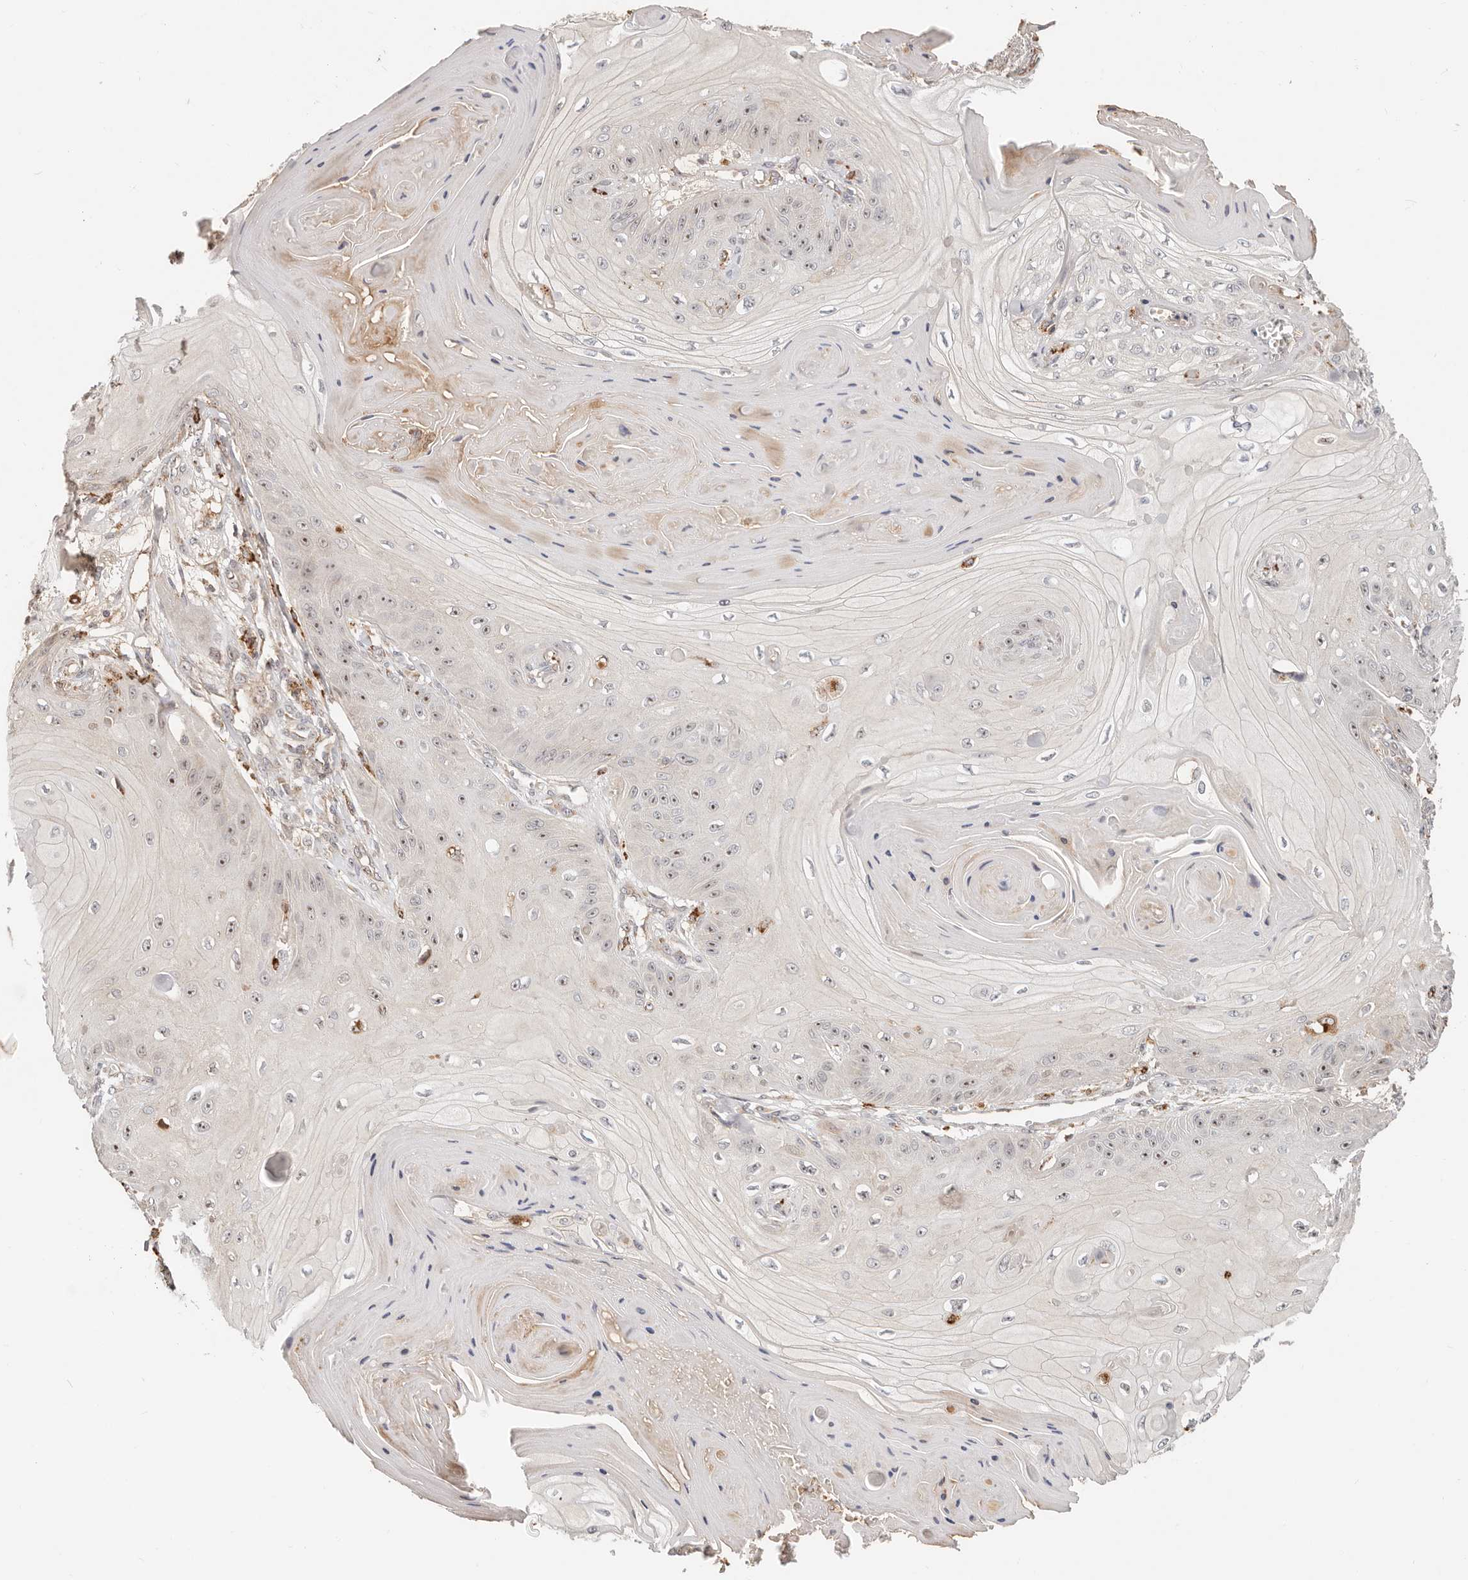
{"staining": {"intensity": "weak", "quantity": "<25%", "location": "nuclear"}, "tissue": "skin cancer", "cell_type": "Tumor cells", "image_type": "cancer", "snomed": [{"axis": "morphology", "description": "Squamous cell carcinoma, NOS"}, {"axis": "topography", "description": "Skin"}], "caption": "Tumor cells show no significant protein positivity in skin cancer (squamous cell carcinoma).", "gene": "ZRANB1", "patient": {"sex": "male", "age": 74}}